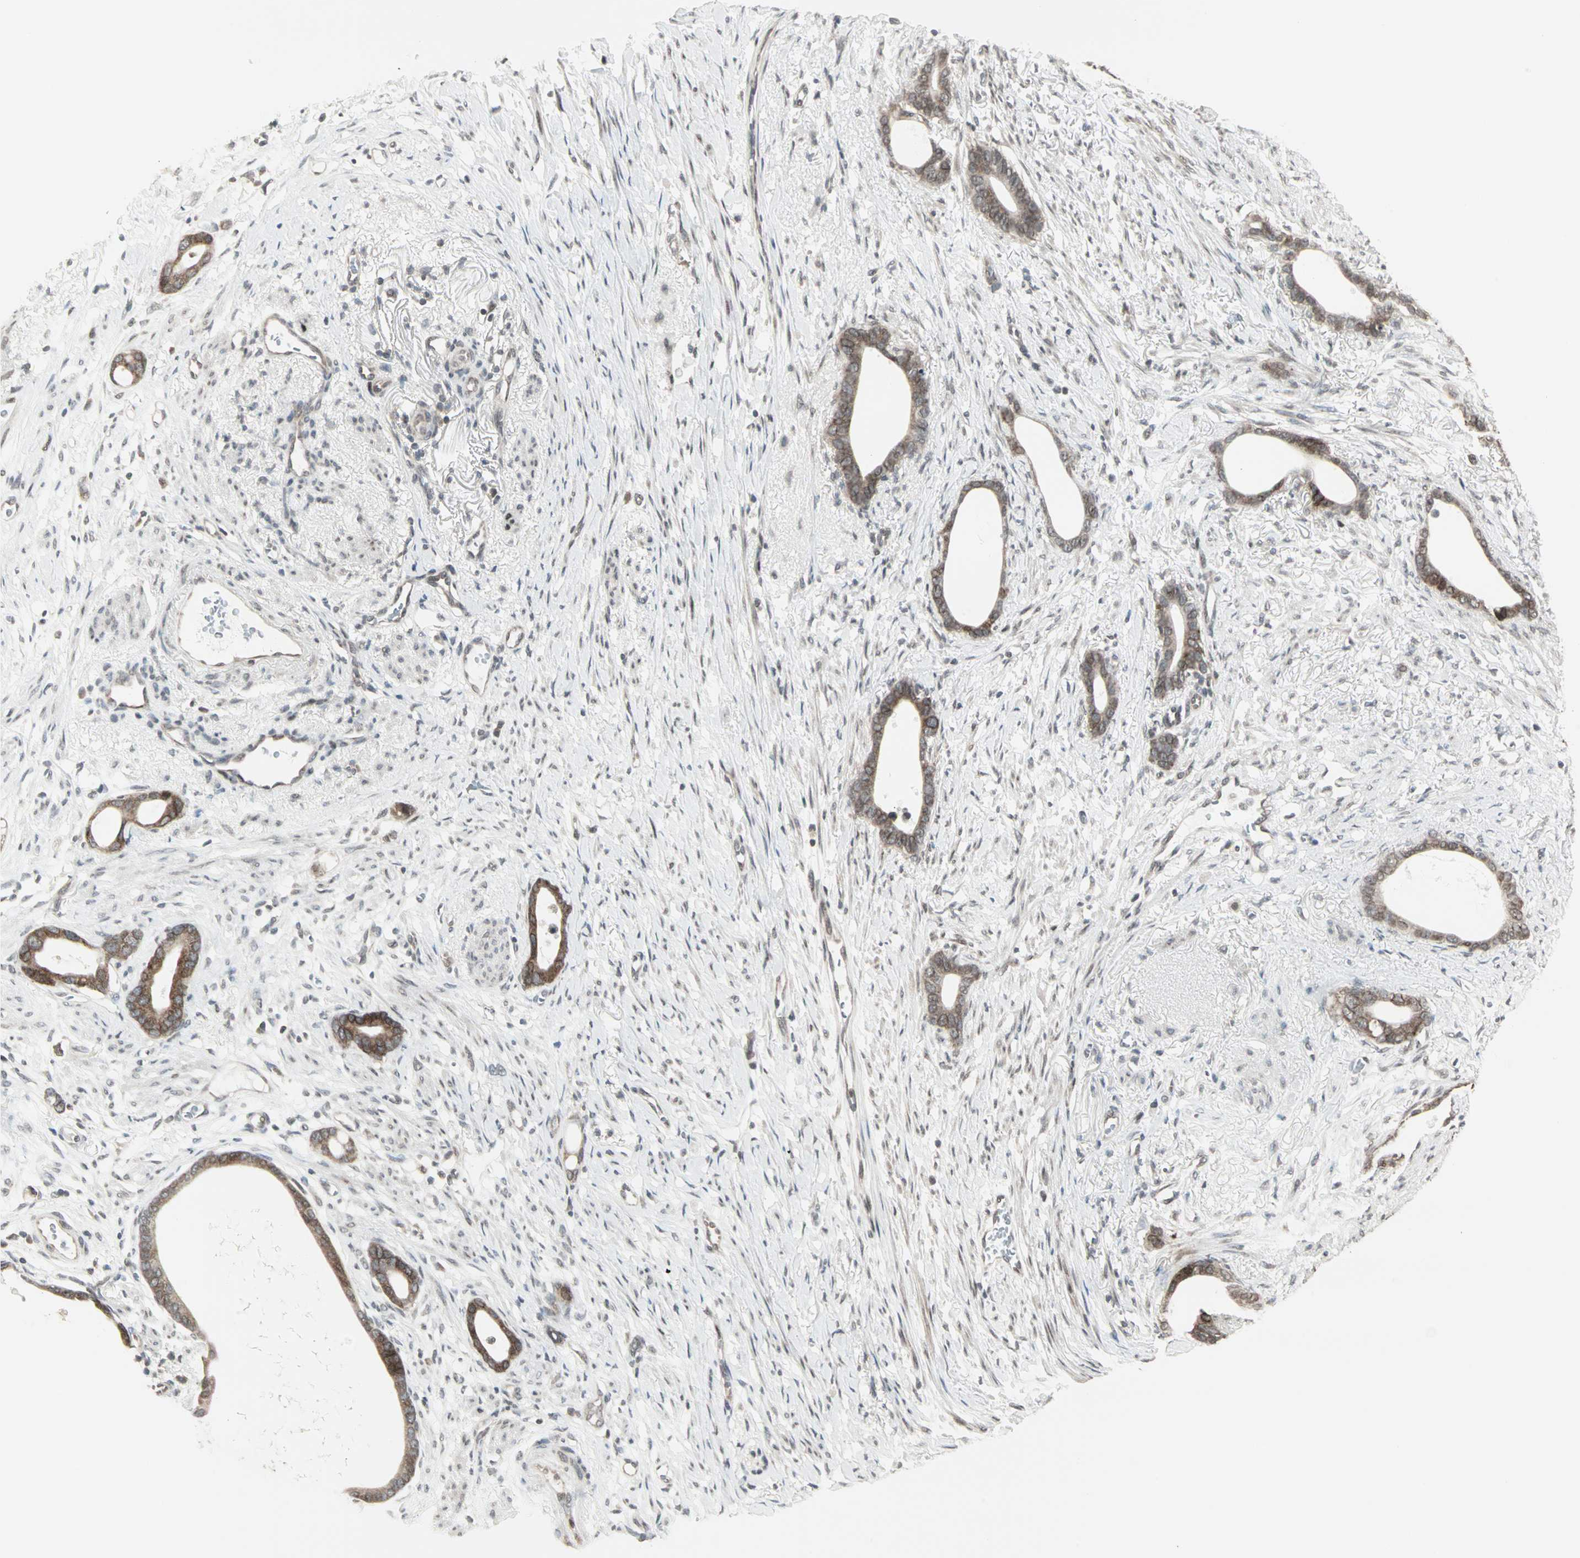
{"staining": {"intensity": "moderate", "quantity": ">75%", "location": "cytoplasmic/membranous"}, "tissue": "stomach cancer", "cell_type": "Tumor cells", "image_type": "cancer", "snomed": [{"axis": "morphology", "description": "Adenocarcinoma, NOS"}, {"axis": "topography", "description": "Stomach"}], "caption": "Protein expression analysis of human stomach cancer (adenocarcinoma) reveals moderate cytoplasmic/membranous expression in approximately >75% of tumor cells.", "gene": "CBLC", "patient": {"sex": "female", "age": 75}}